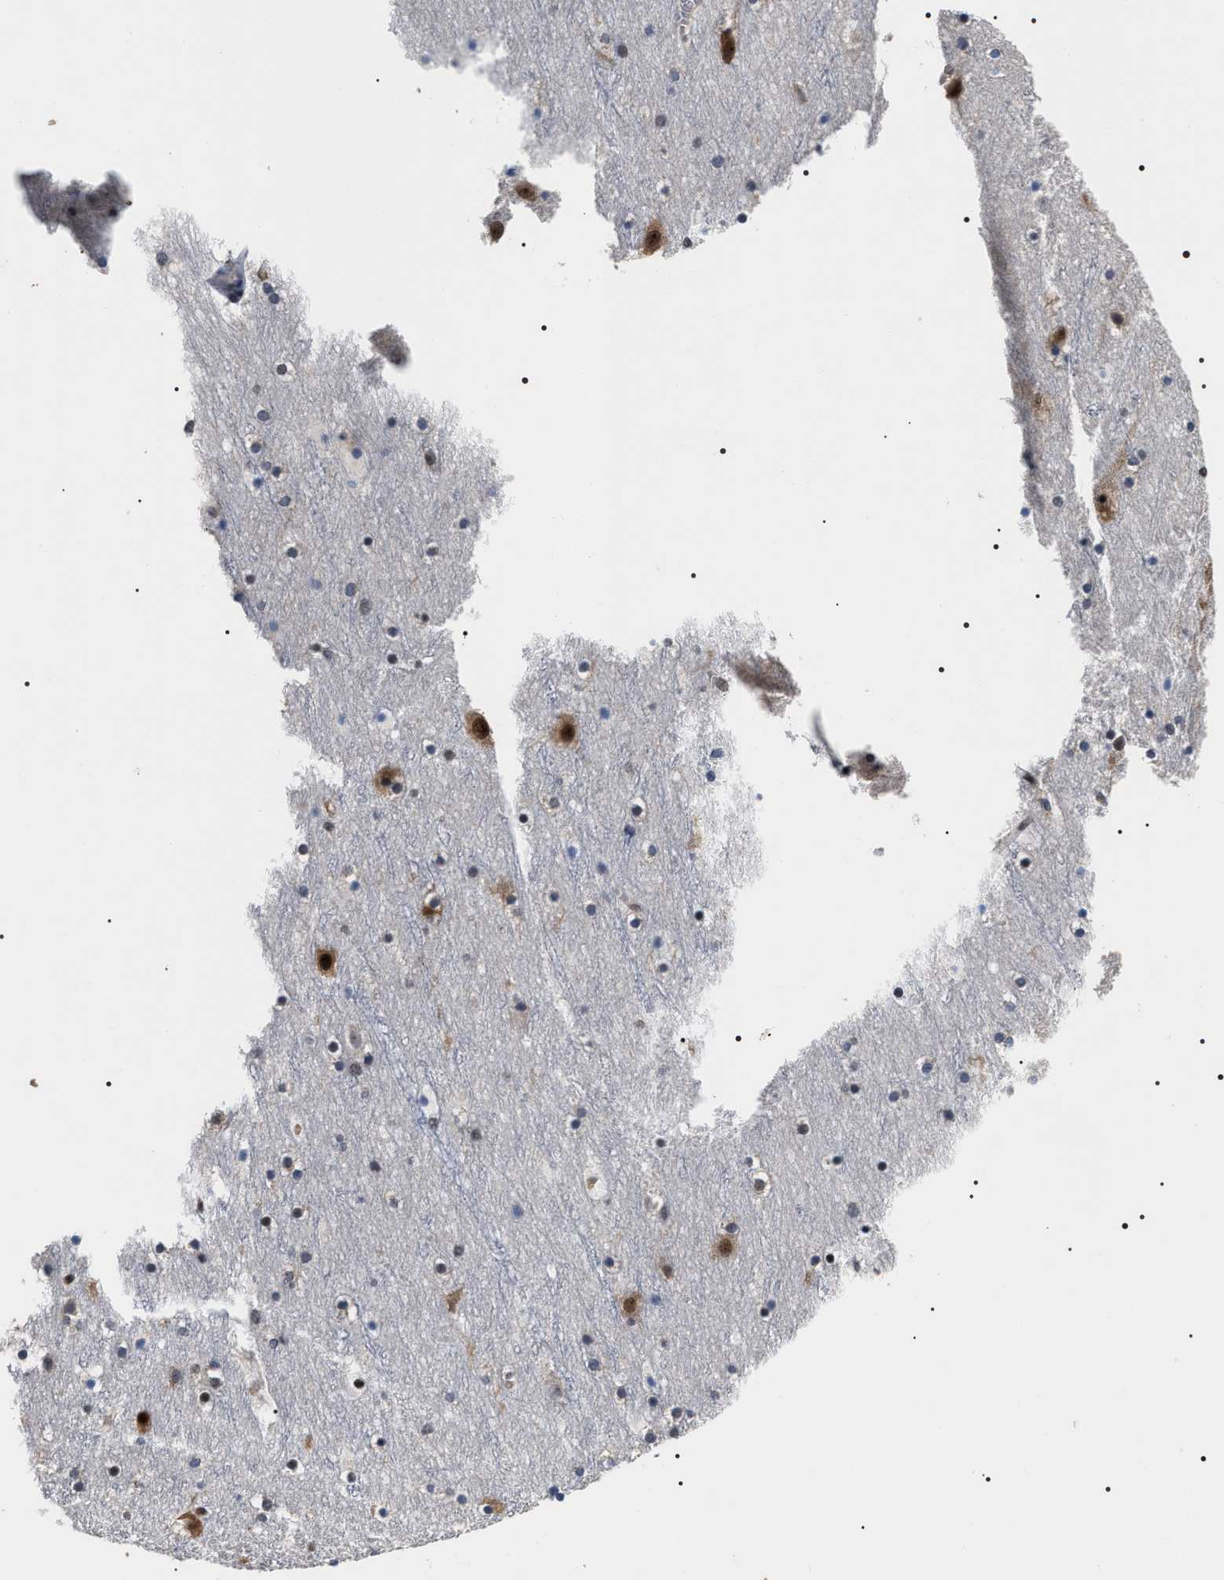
{"staining": {"intensity": "moderate", "quantity": "25%-75%", "location": "nuclear"}, "tissue": "cerebral cortex", "cell_type": "Endothelial cells", "image_type": "normal", "snomed": [{"axis": "morphology", "description": "Normal tissue, NOS"}, {"axis": "topography", "description": "Cerebral cortex"}], "caption": "Moderate nuclear positivity for a protein is appreciated in about 25%-75% of endothelial cells of normal cerebral cortex using immunohistochemistry.", "gene": "RRP1B", "patient": {"sex": "male", "age": 45}}